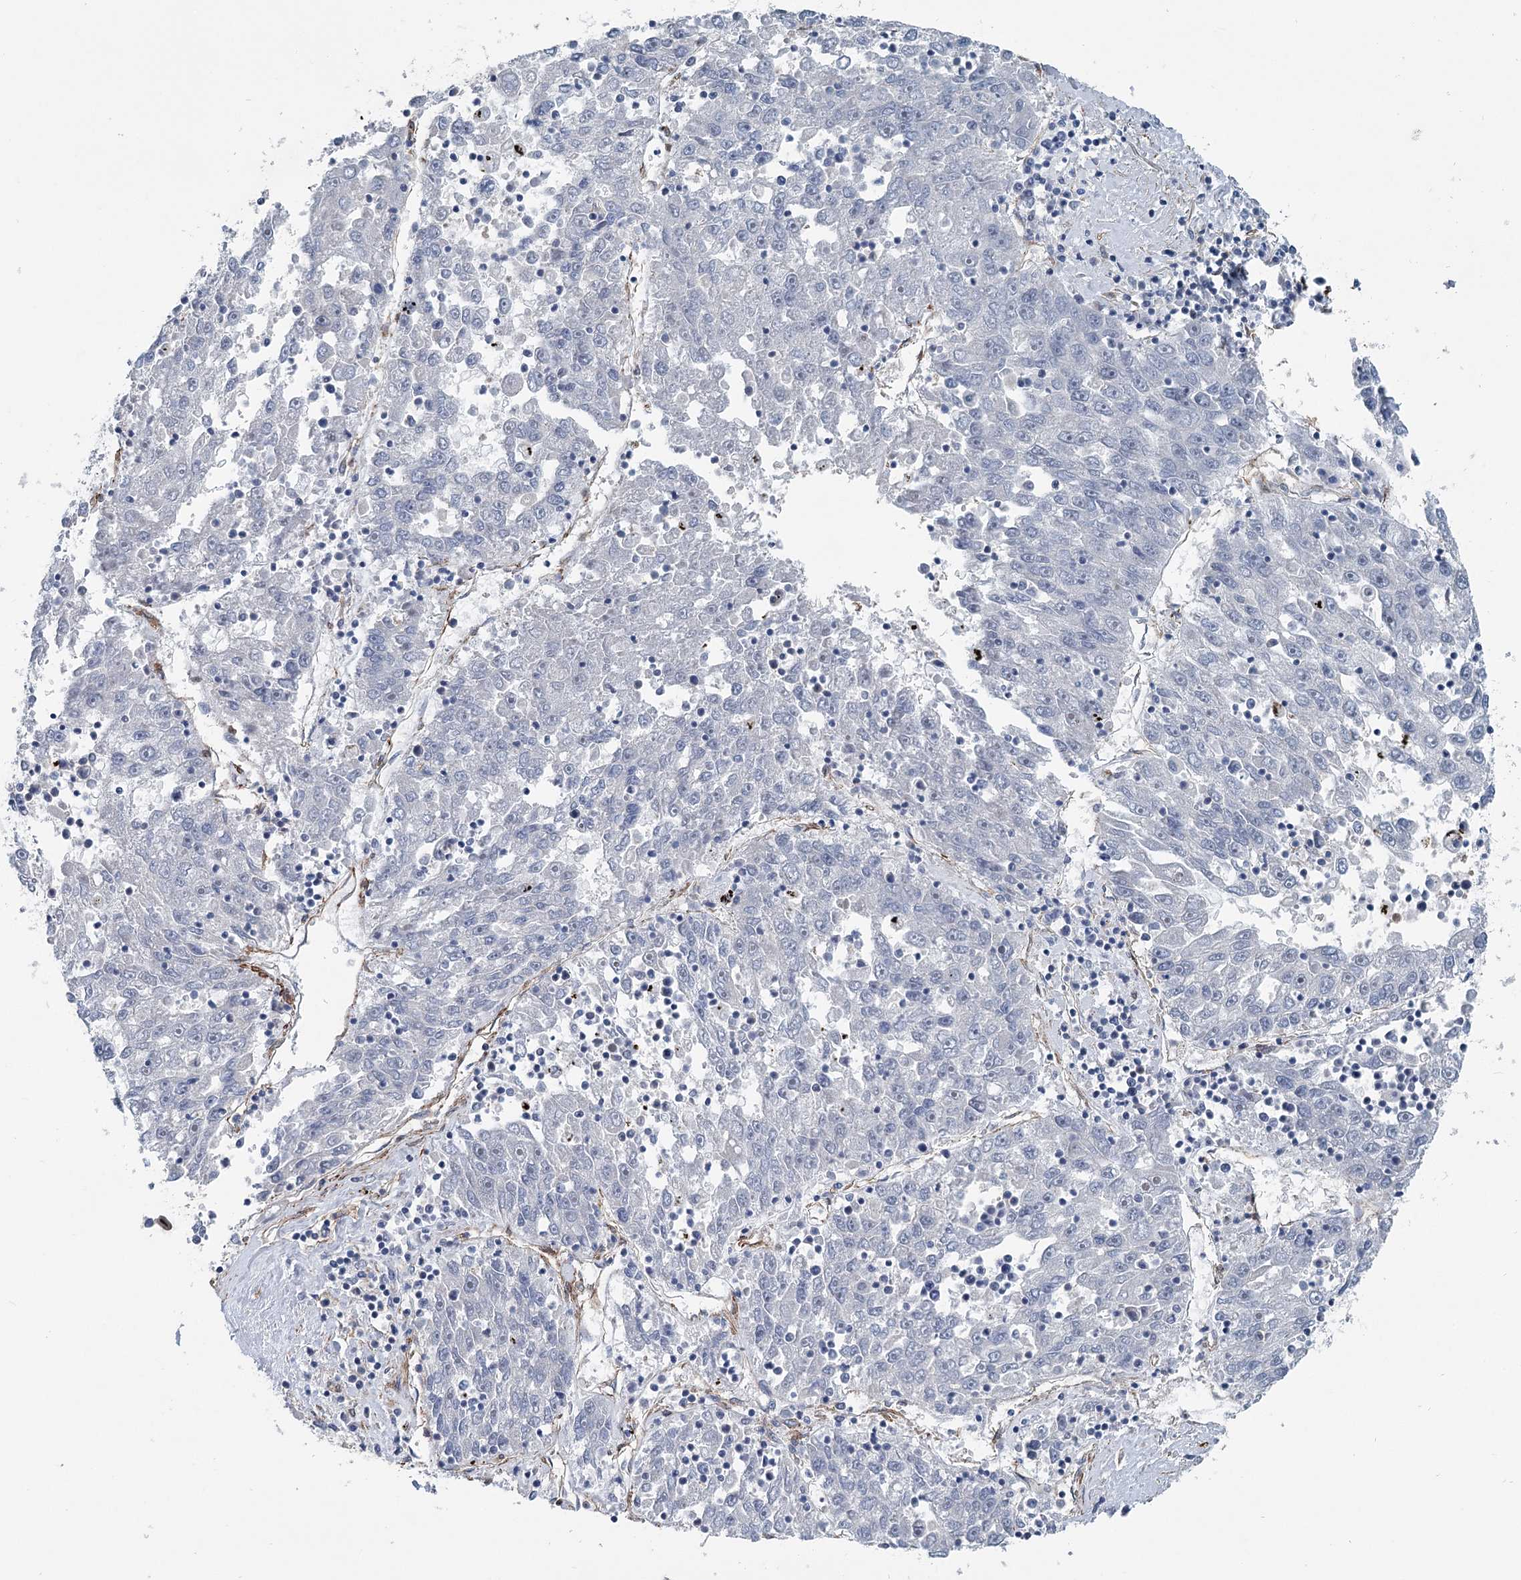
{"staining": {"intensity": "negative", "quantity": "none", "location": "none"}, "tissue": "liver cancer", "cell_type": "Tumor cells", "image_type": "cancer", "snomed": [{"axis": "morphology", "description": "Carcinoma, Hepatocellular, NOS"}, {"axis": "topography", "description": "Liver"}], "caption": "A high-resolution photomicrograph shows immunohistochemistry staining of liver hepatocellular carcinoma, which shows no significant staining in tumor cells. The staining was performed using DAB to visualize the protein expression in brown, while the nuclei were stained in blue with hematoxylin (Magnification: 20x).", "gene": "IQSEC1", "patient": {"sex": "male", "age": 49}}